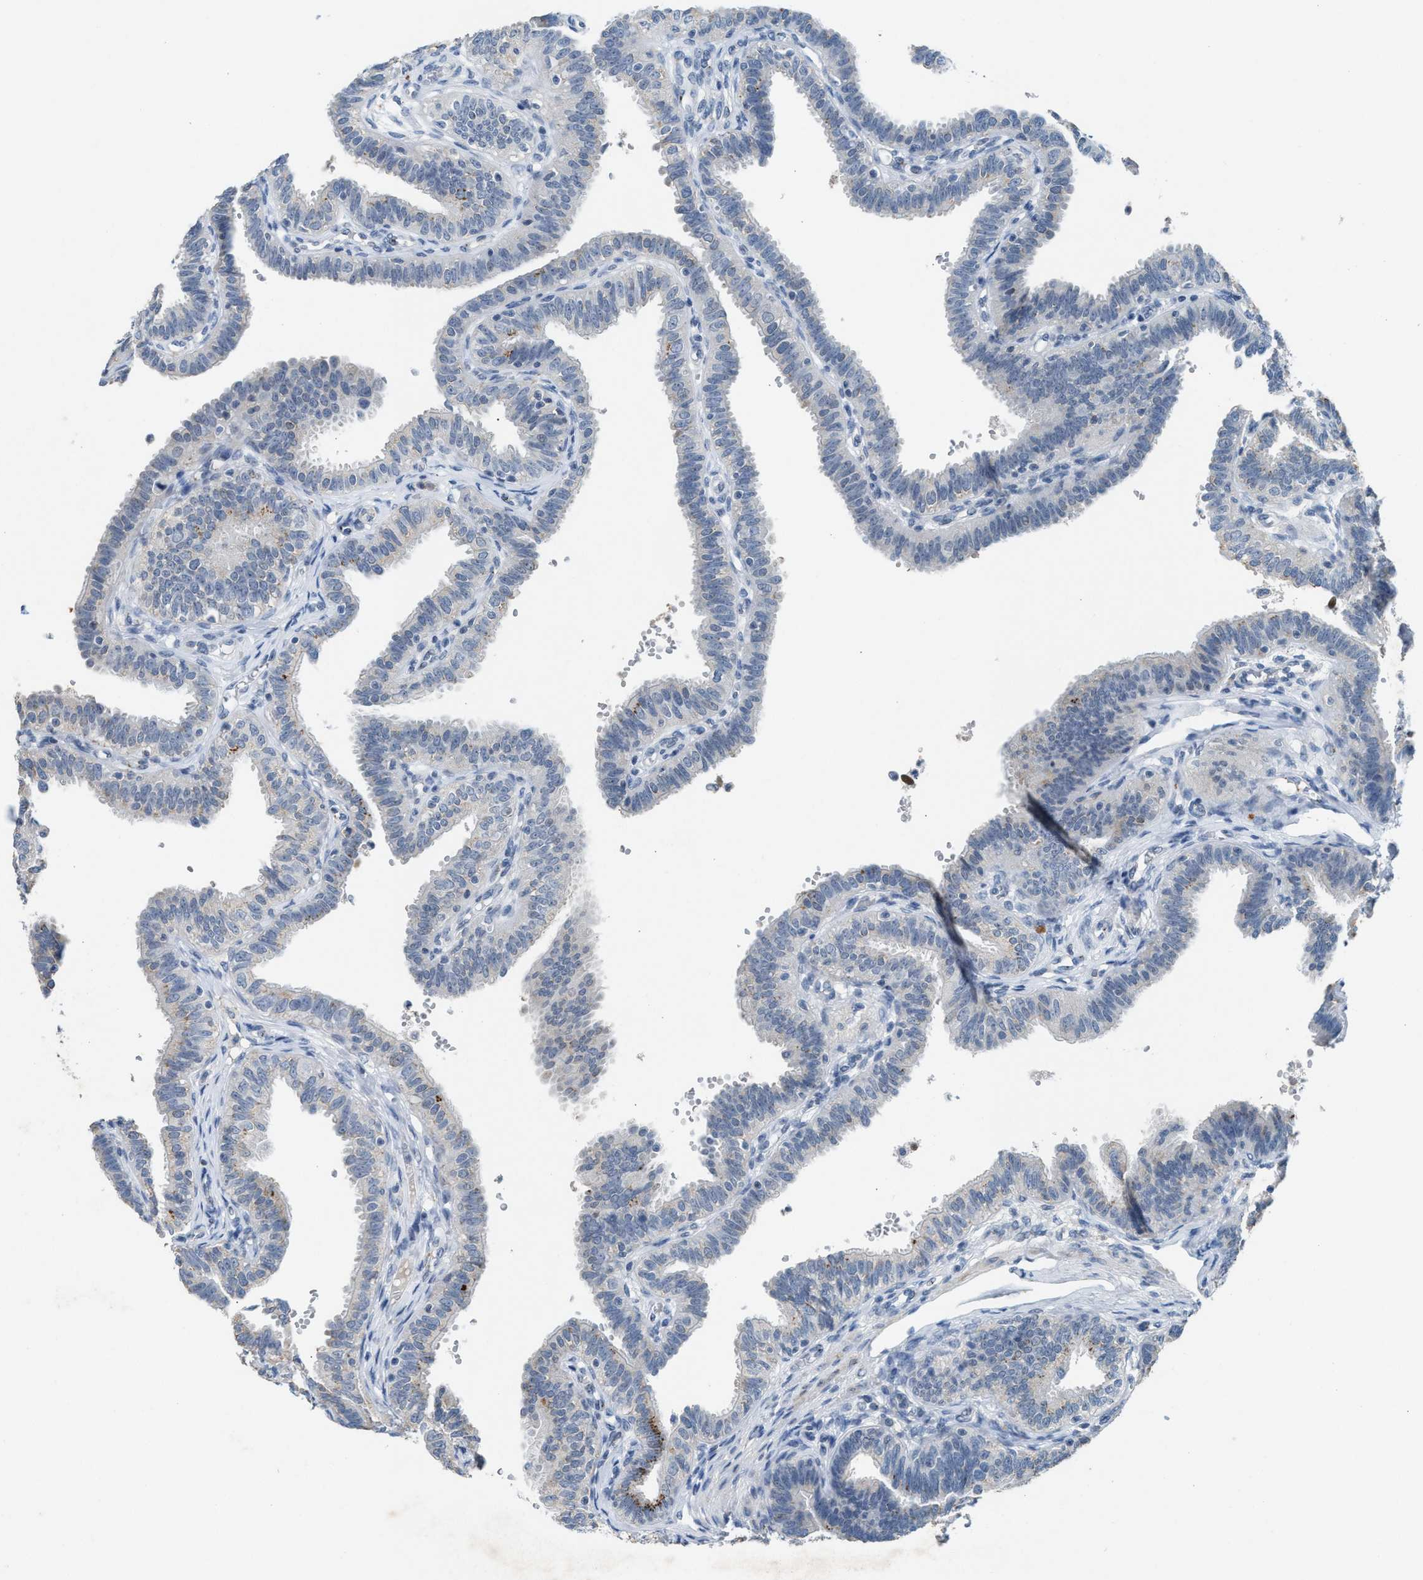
{"staining": {"intensity": "moderate", "quantity": "<25%", "location": "cytoplasmic/membranous"}, "tissue": "fallopian tube", "cell_type": "Glandular cells", "image_type": "normal", "snomed": [{"axis": "morphology", "description": "Normal tissue, NOS"}, {"axis": "topography", "description": "Fallopian tube"}, {"axis": "topography", "description": "Placenta"}], "caption": "Immunohistochemistry image of unremarkable human fallopian tube stained for a protein (brown), which reveals low levels of moderate cytoplasmic/membranous expression in about <25% of glandular cells.", "gene": "SLC5A5", "patient": {"sex": "female", "age": 34}}